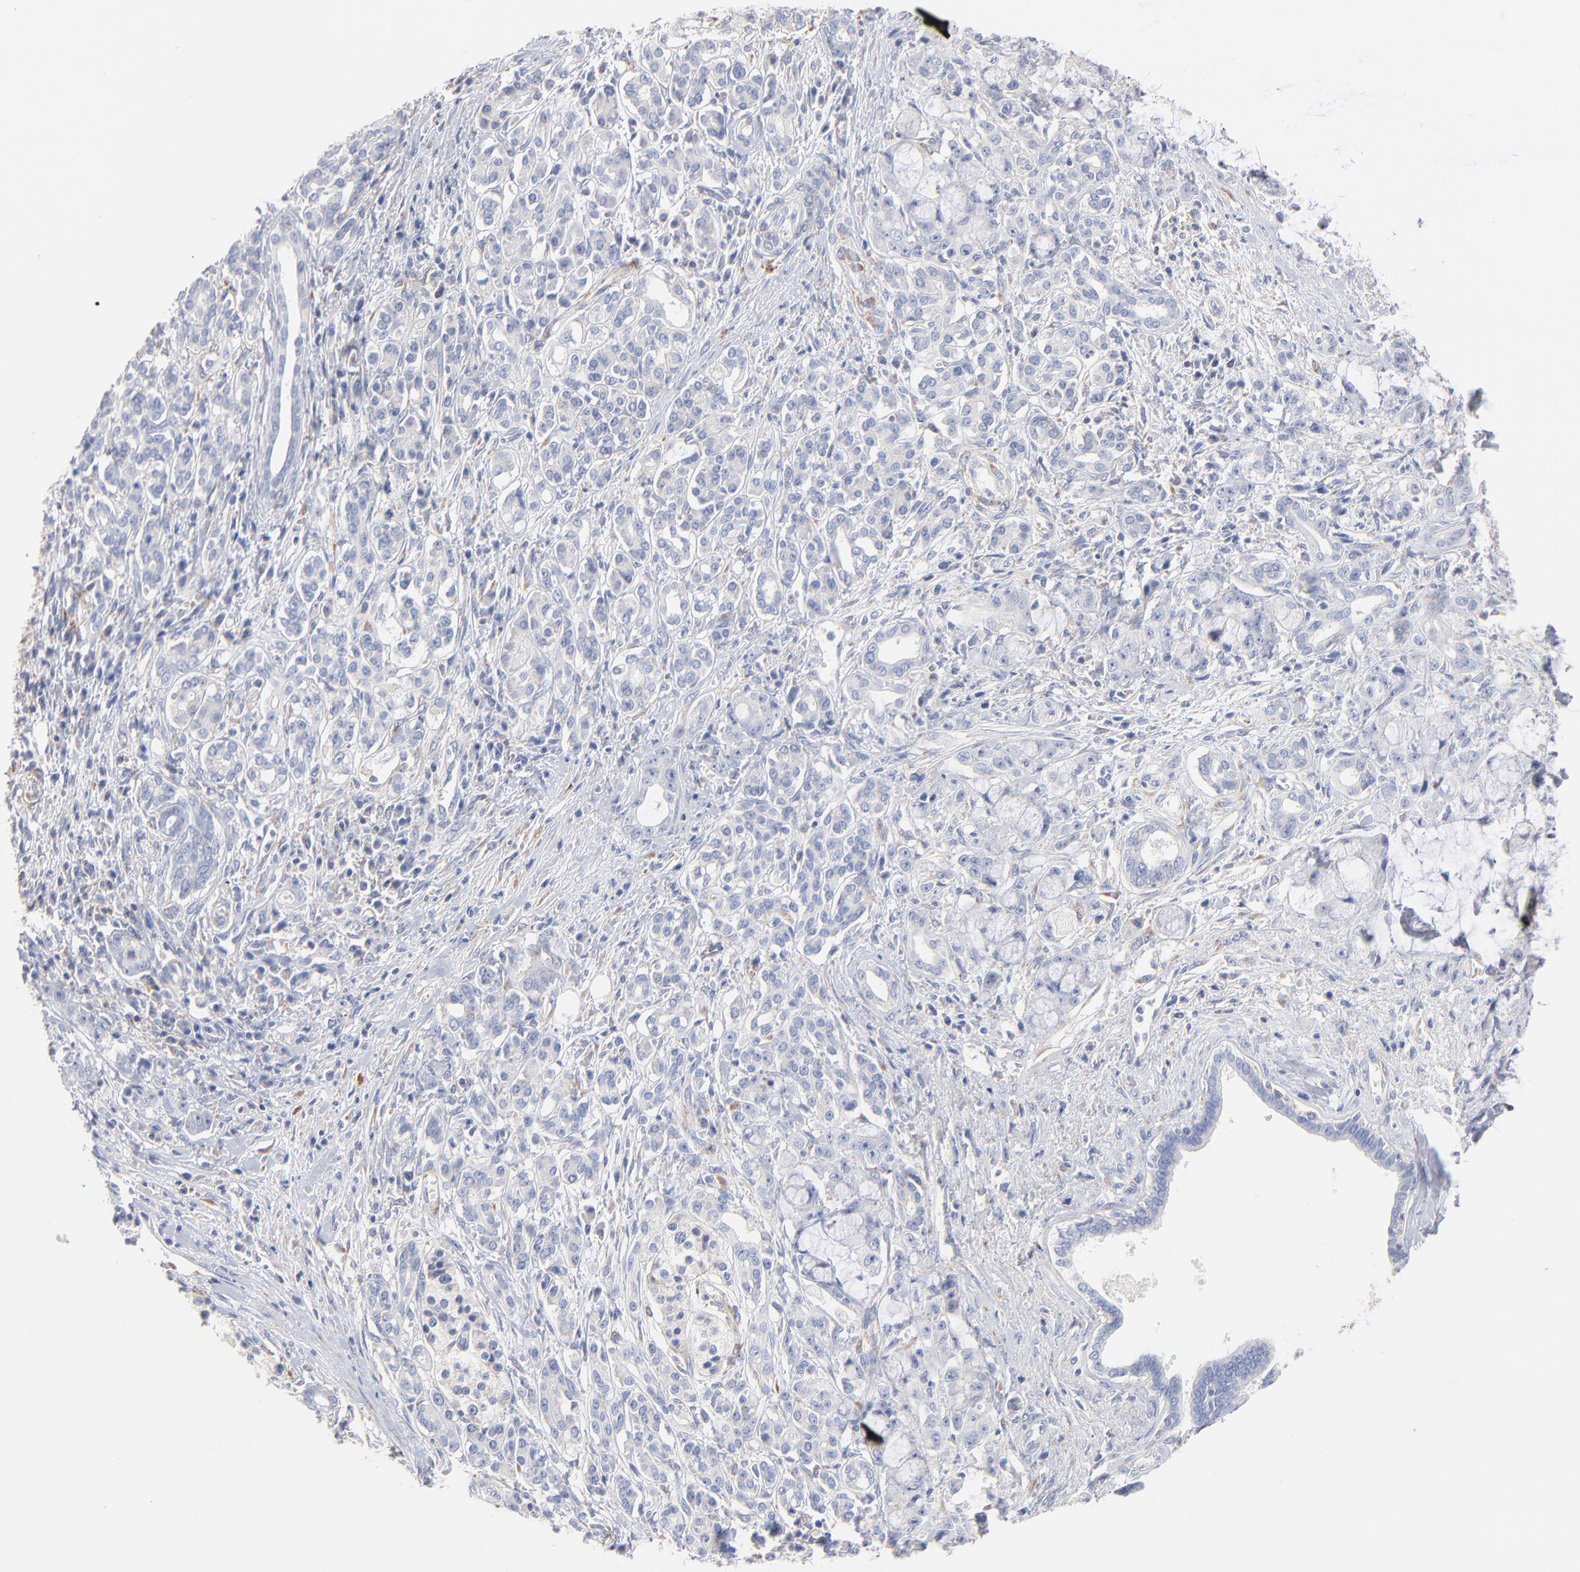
{"staining": {"intensity": "negative", "quantity": "none", "location": "none"}, "tissue": "pancreatic cancer", "cell_type": "Tumor cells", "image_type": "cancer", "snomed": [{"axis": "morphology", "description": "Adenocarcinoma, NOS"}, {"axis": "topography", "description": "Pancreas"}], "caption": "Image shows no significant protein expression in tumor cells of pancreatic adenocarcinoma. Brightfield microscopy of IHC stained with DAB (brown) and hematoxylin (blue), captured at high magnification.", "gene": "SEPTIN6", "patient": {"sex": "female", "age": 73}}